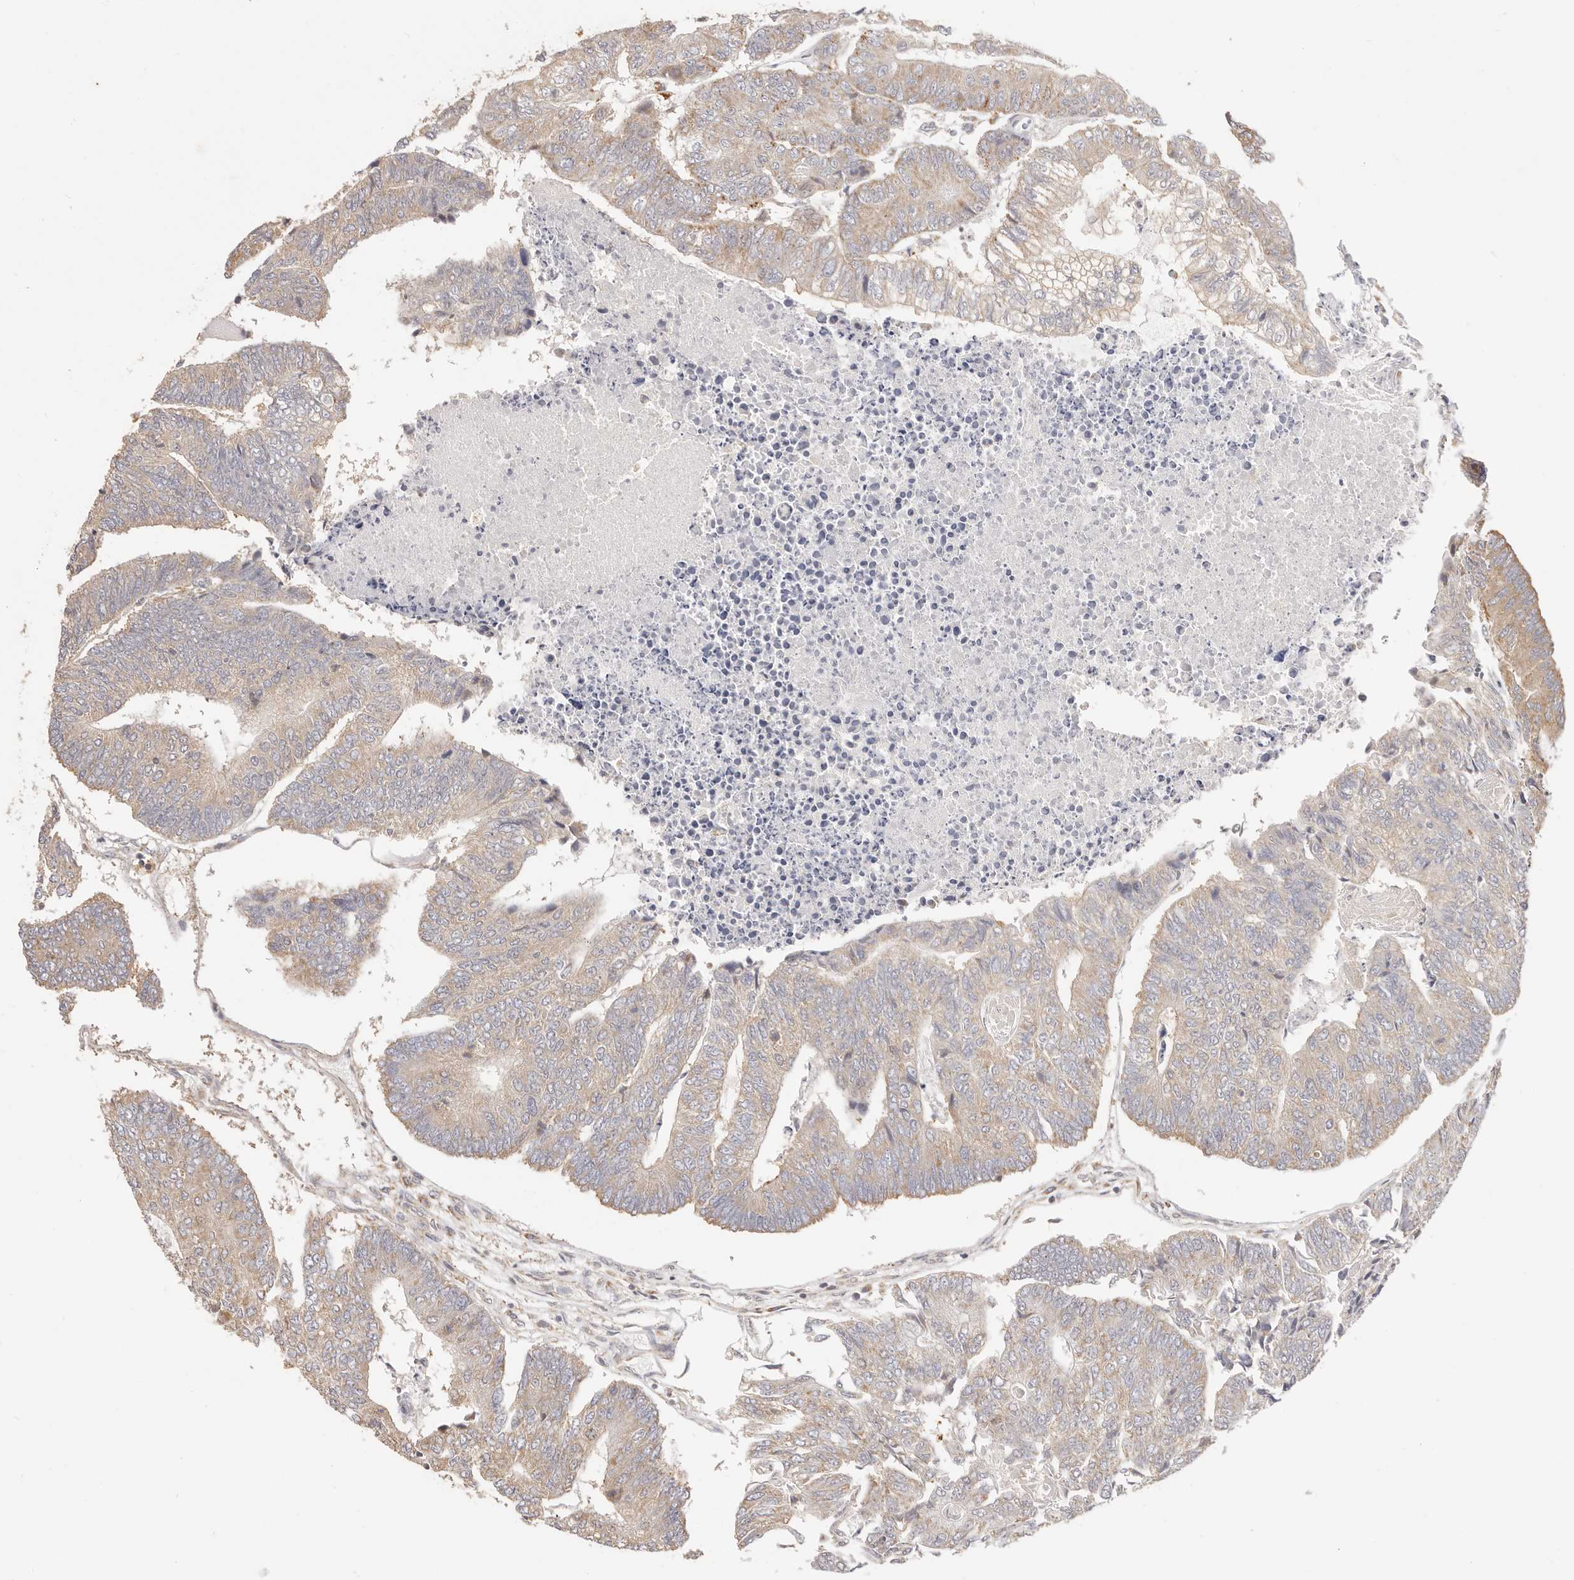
{"staining": {"intensity": "weak", "quantity": ">75%", "location": "cytoplasmic/membranous"}, "tissue": "colorectal cancer", "cell_type": "Tumor cells", "image_type": "cancer", "snomed": [{"axis": "morphology", "description": "Adenocarcinoma, NOS"}, {"axis": "topography", "description": "Colon"}], "caption": "Immunohistochemistry of colorectal adenocarcinoma shows low levels of weak cytoplasmic/membranous positivity in about >75% of tumor cells.", "gene": "KCMF1", "patient": {"sex": "female", "age": 67}}